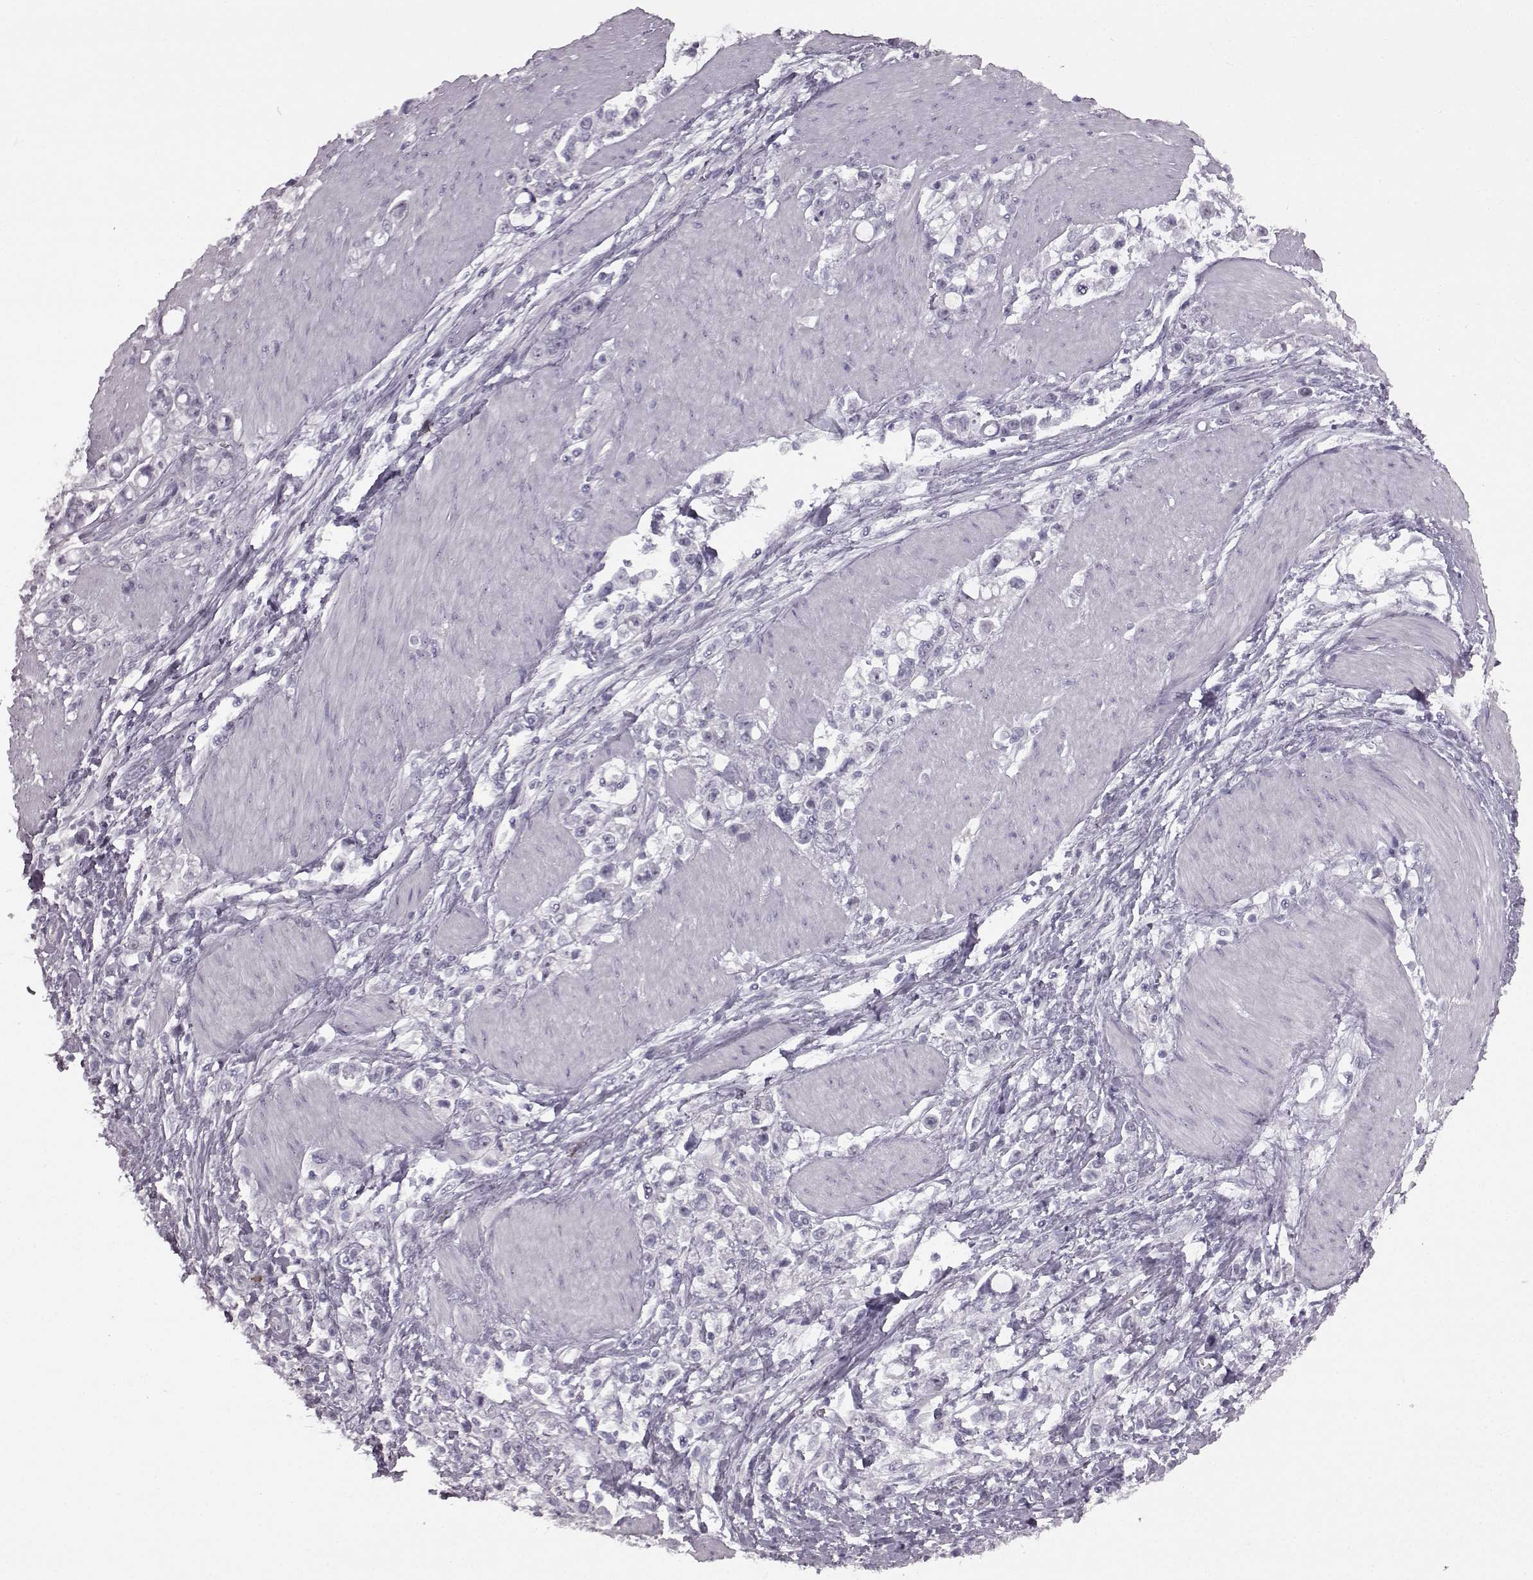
{"staining": {"intensity": "negative", "quantity": "none", "location": "none"}, "tissue": "stomach cancer", "cell_type": "Tumor cells", "image_type": "cancer", "snomed": [{"axis": "morphology", "description": "Adenocarcinoma, NOS"}, {"axis": "topography", "description": "Stomach"}], "caption": "Tumor cells are negative for protein expression in human adenocarcinoma (stomach). The staining is performed using DAB brown chromogen with nuclei counter-stained in using hematoxylin.", "gene": "PRPH2", "patient": {"sex": "male", "age": 63}}